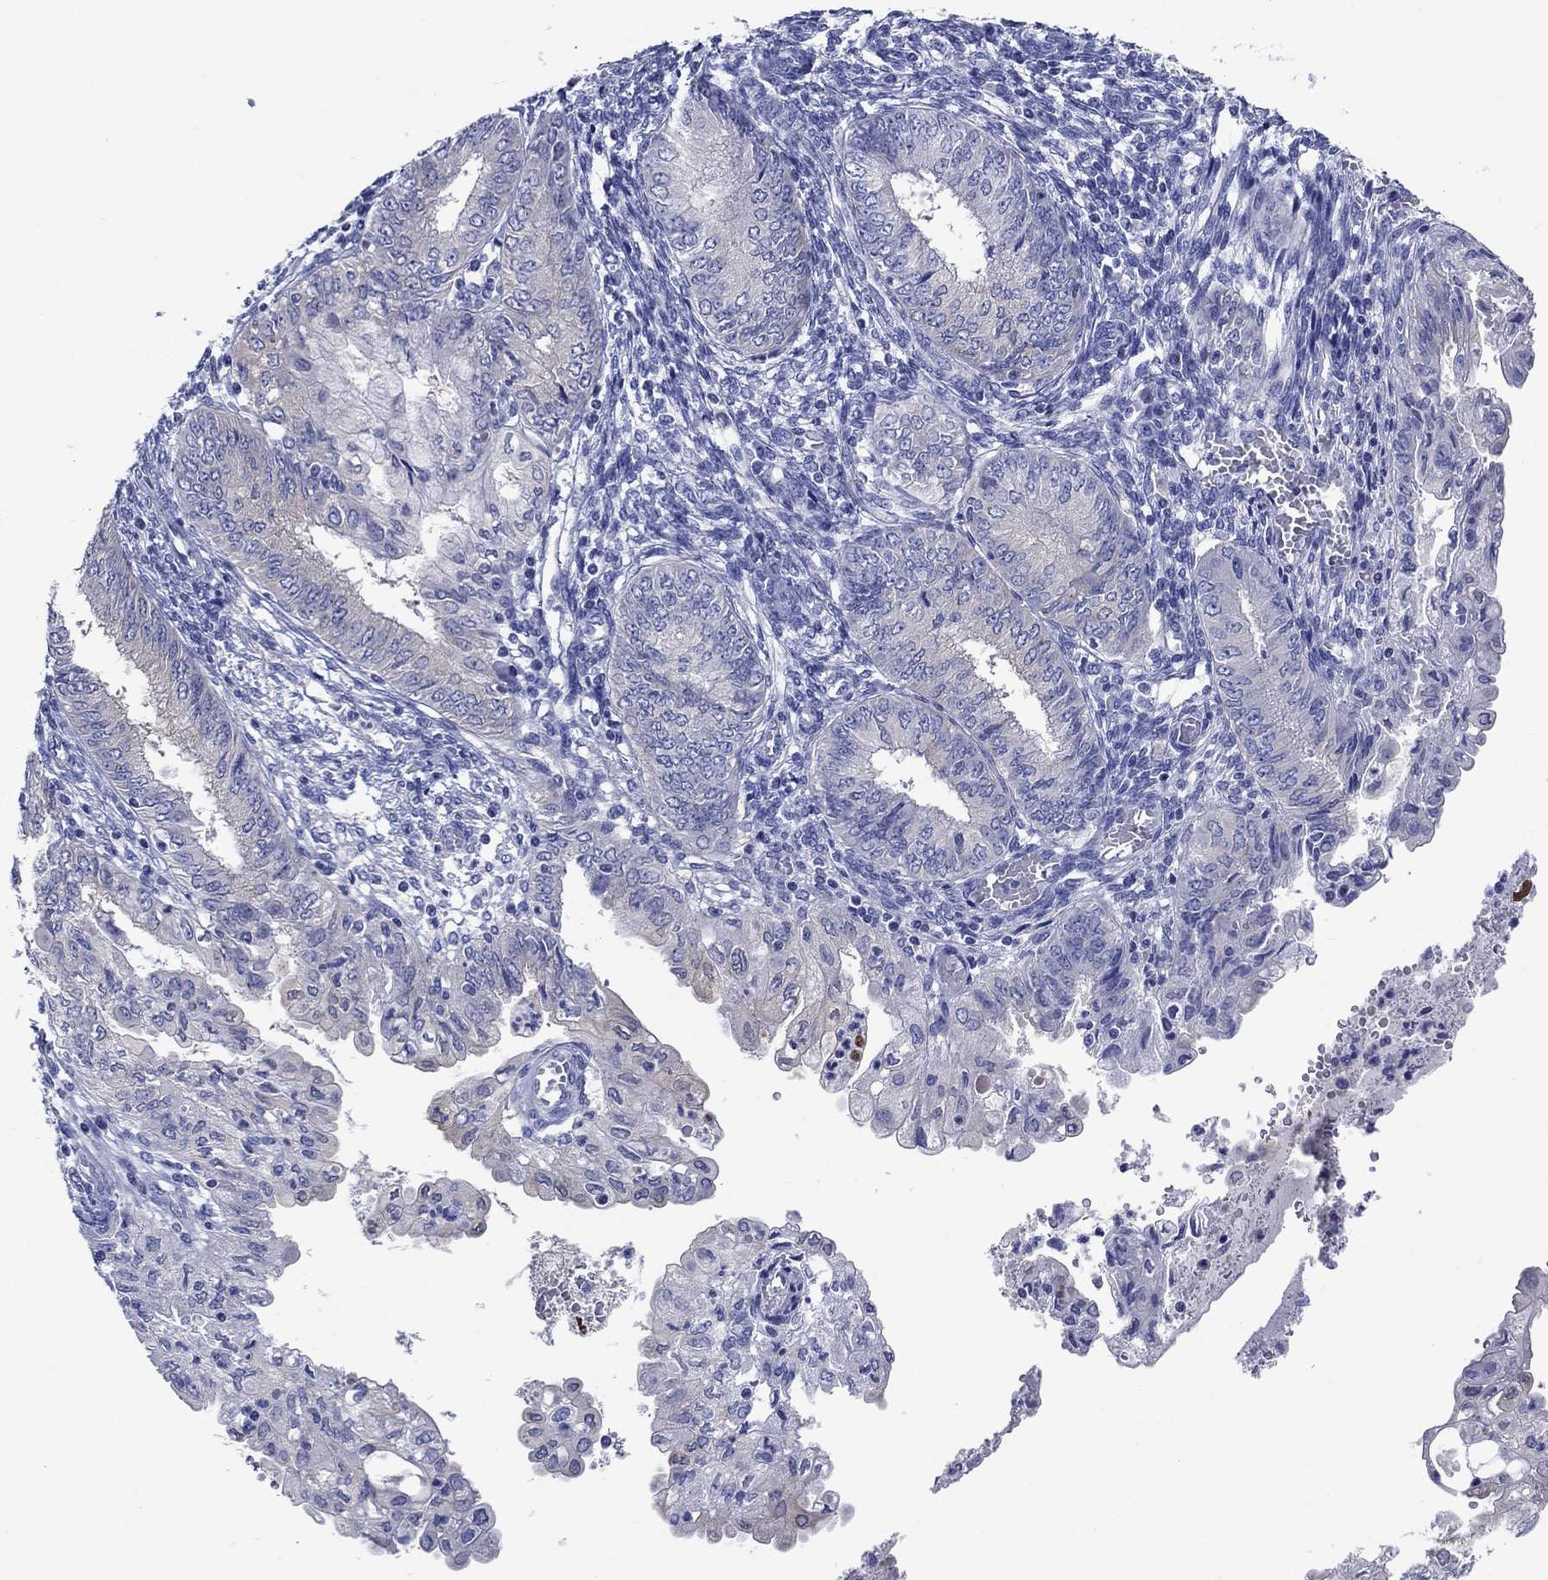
{"staining": {"intensity": "negative", "quantity": "none", "location": "none"}, "tissue": "endometrial cancer", "cell_type": "Tumor cells", "image_type": "cancer", "snomed": [{"axis": "morphology", "description": "Adenocarcinoma, NOS"}, {"axis": "topography", "description": "Endometrium"}], "caption": "Human adenocarcinoma (endometrial) stained for a protein using immunohistochemistry (IHC) exhibits no expression in tumor cells.", "gene": "SULT2B1", "patient": {"sex": "female", "age": 68}}